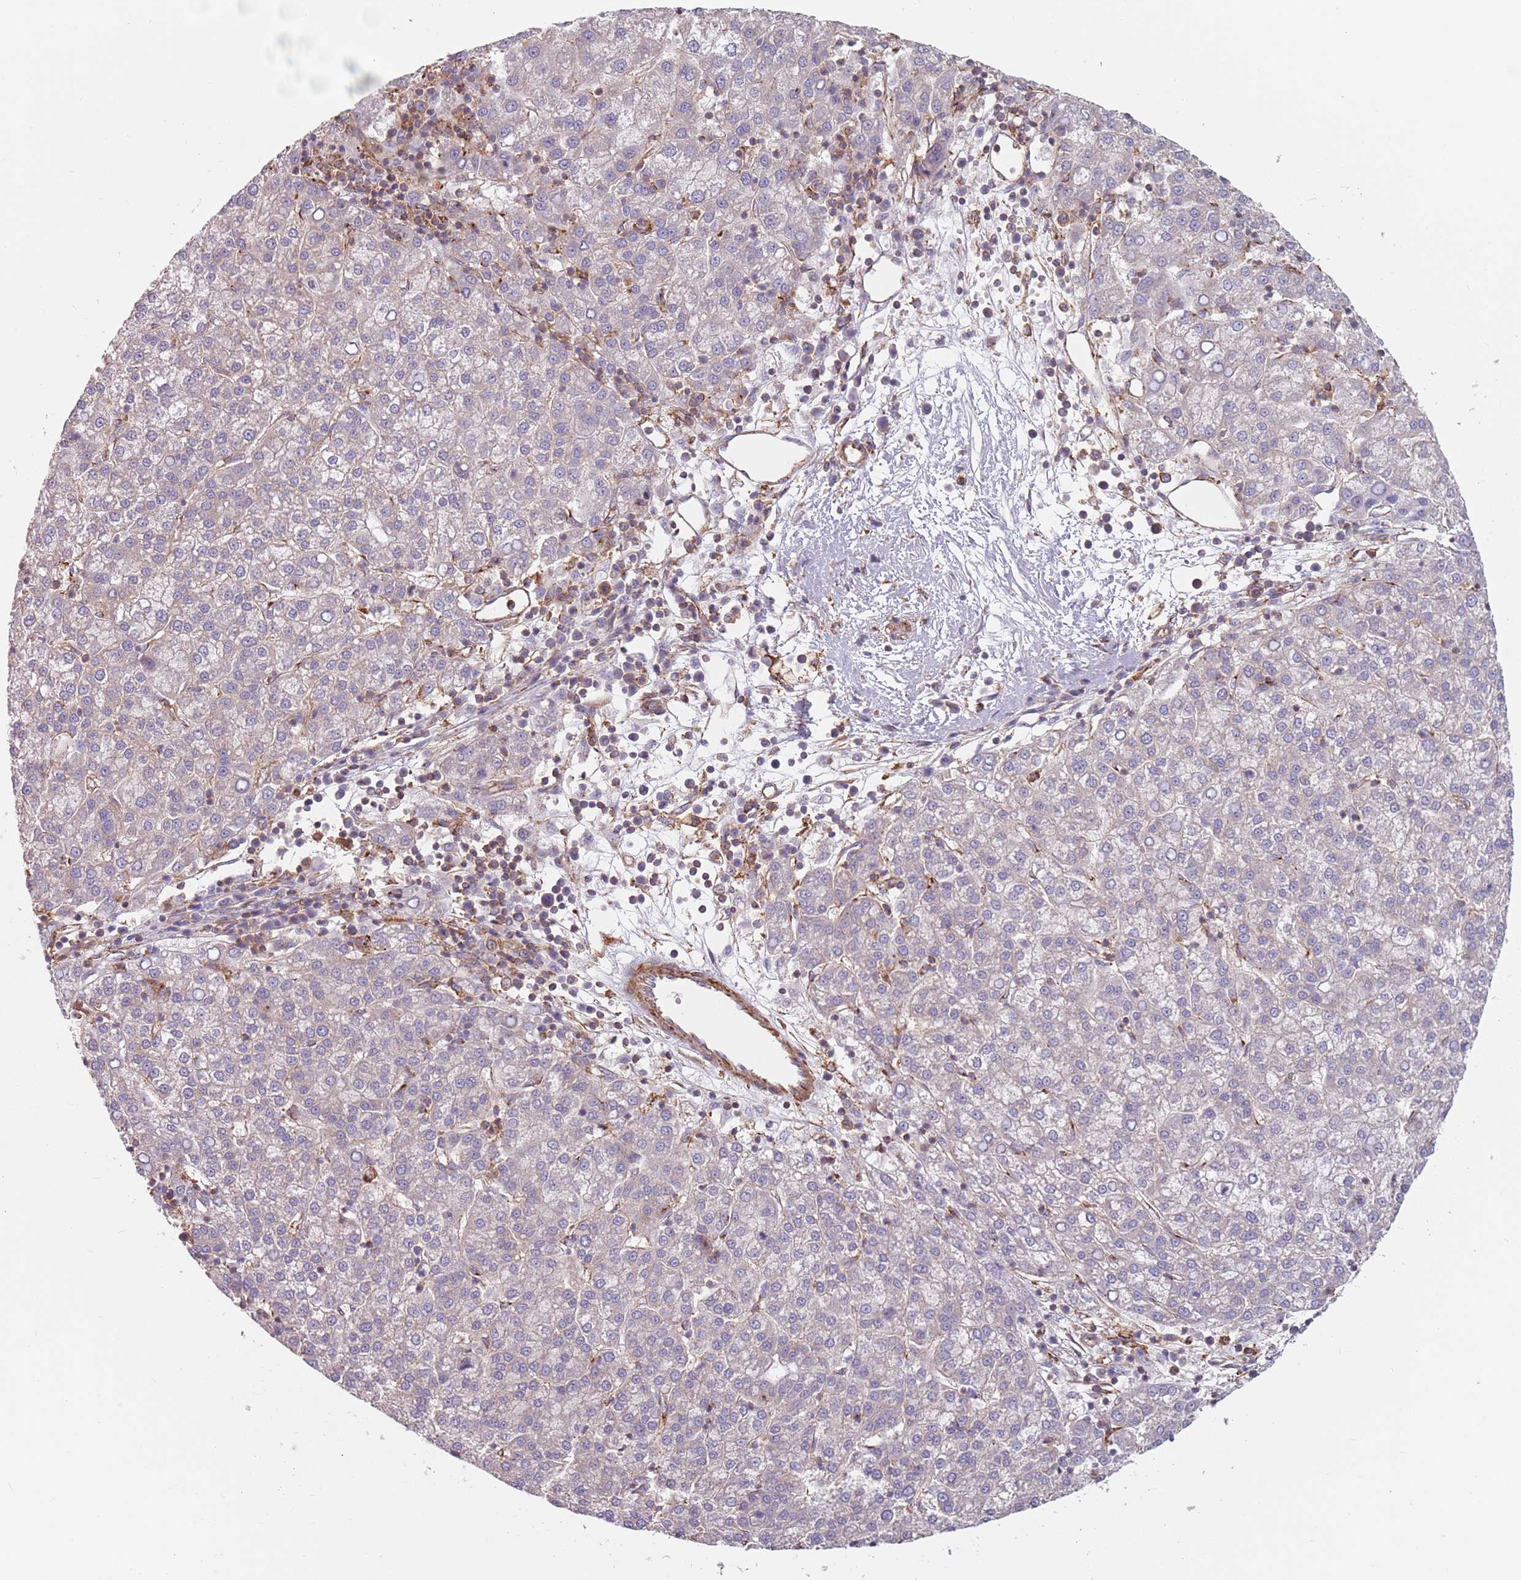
{"staining": {"intensity": "negative", "quantity": "none", "location": "none"}, "tissue": "liver cancer", "cell_type": "Tumor cells", "image_type": "cancer", "snomed": [{"axis": "morphology", "description": "Carcinoma, Hepatocellular, NOS"}, {"axis": "topography", "description": "Liver"}], "caption": "Immunohistochemistry (IHC) image of neoplastic tissue: liver hepatocellular carcinoma stained with DAB (3,3'-diaminobenzidine) demonstrates no significant protein positivity in tumor cells.", "gene": "TPD52L2", "patient": {"sex": "female", "age": 58}}